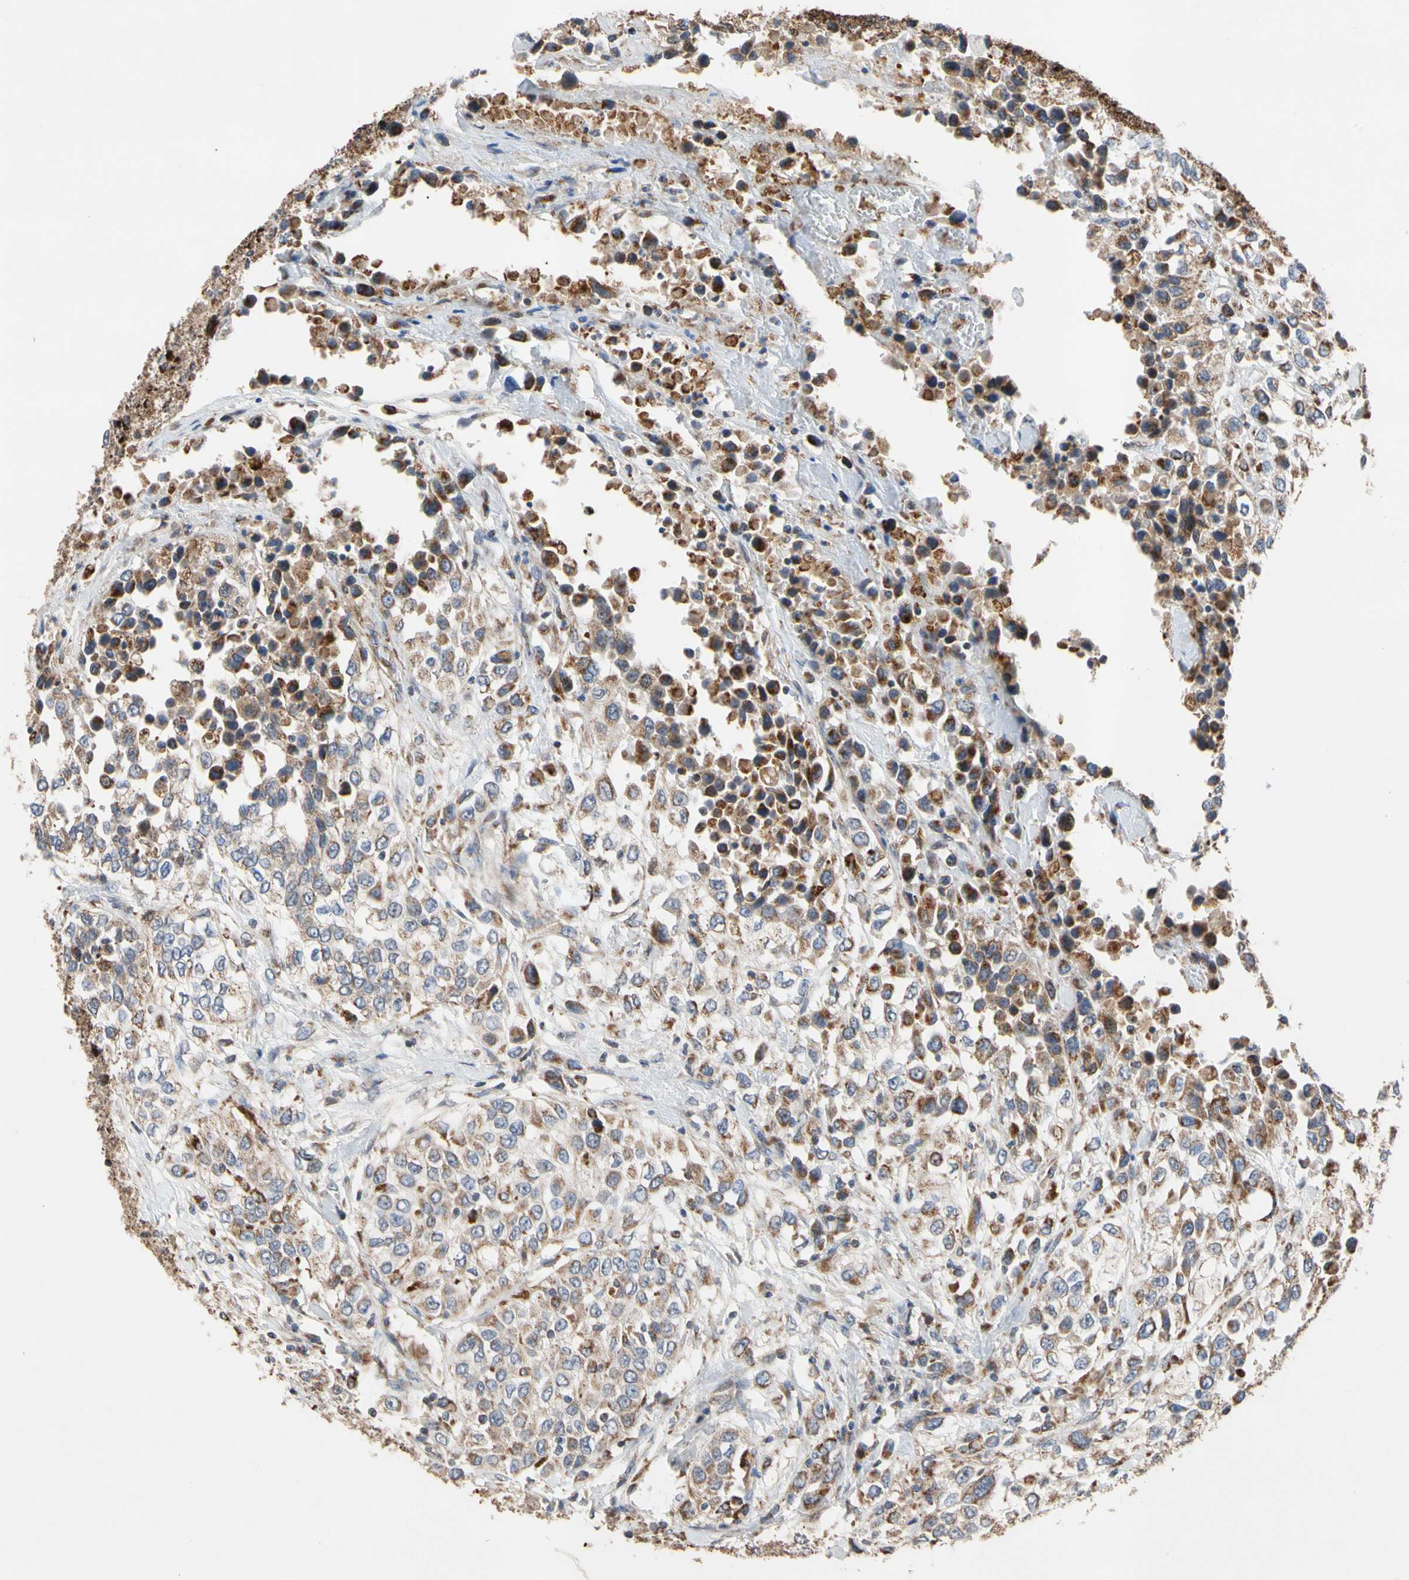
{"staining": {"intensity": "moderate", "quantity": ">75%", "location": "cytoplasmic/membranous"}, "tissue": "urothelial cancer", "cell_type": "Tumor cells", "image_type": "cancer", "snomed": [{"axis": "morphology", "description": "Urothelial carcinoma, High grade"}, {"axis": "topography", "description": "Urinary bladder"}], "caption": "DAB (3,3'-diaminobenzidine) immunohistochemical staining of human urothelial cancer reveals moderate cytoplasmic/membranous protein staining in approximately >75% of tumor cells. (brown staining indicates protein expression, while blue staining denotes nuclei).", "gene": "GPD2", "patient": {"sex": "female", "age": 80}}